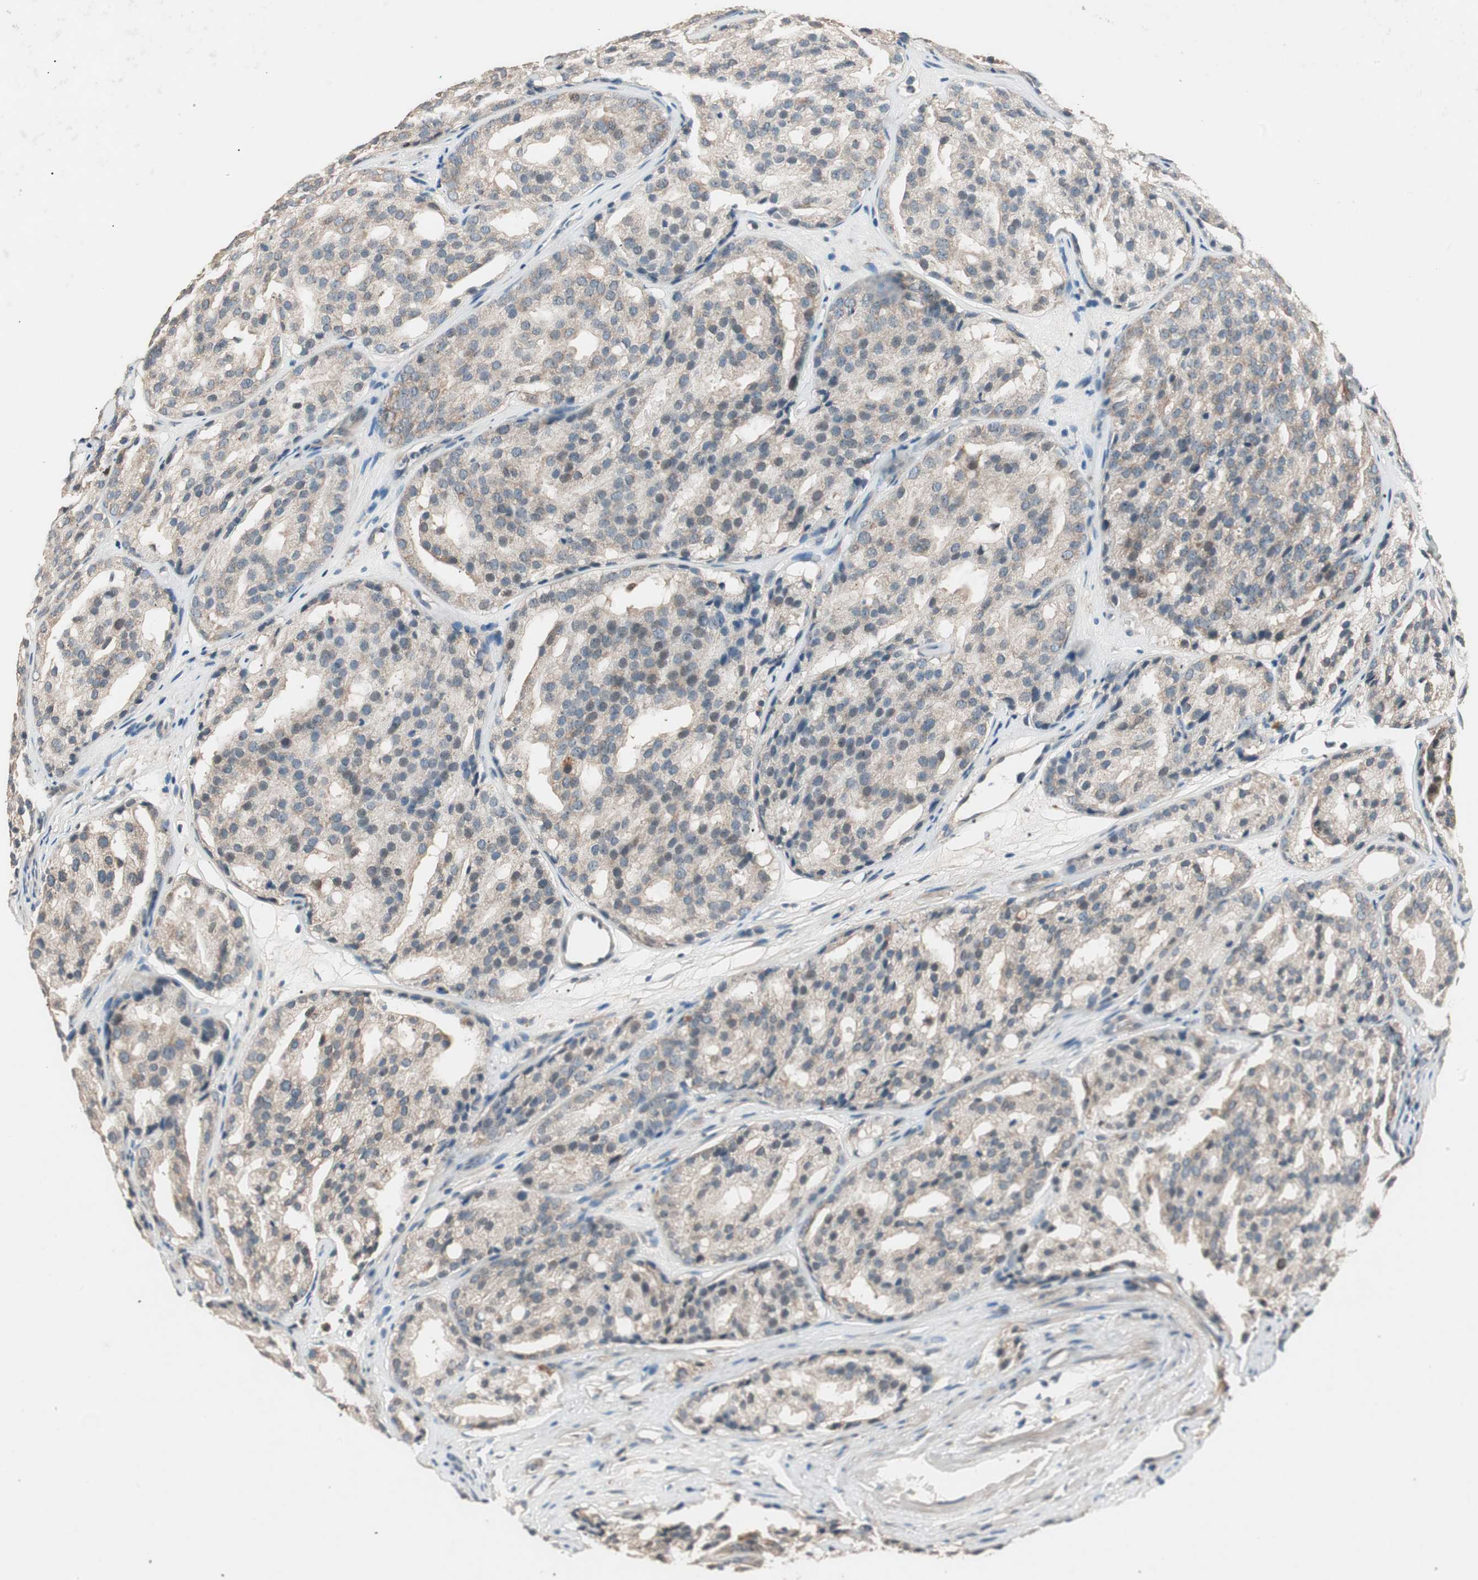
{"staining": {"intensity": "weak", "quantity": "25%-75%", "location": "cytoplasmic/membranous"}, "tissue": "prostate cancer", "cell_type": "Tumor cells", "image_type": "cancer", "snomed": [{"axis": "morphology", "description": "Adenocarcinoma, High grade"}, {"axis": "topography", "description": "Prostate"}], "caption": "Approximately 25%-75% of tumor cells in prostate cancer (high-grade adenocarcinoma) exhibit weak cytoplasmic/membranous protein staining as visualized by brown immunohistochemical staining.", "gene": "NFRKB", "patient": {"sex": "male", "age": 64}}